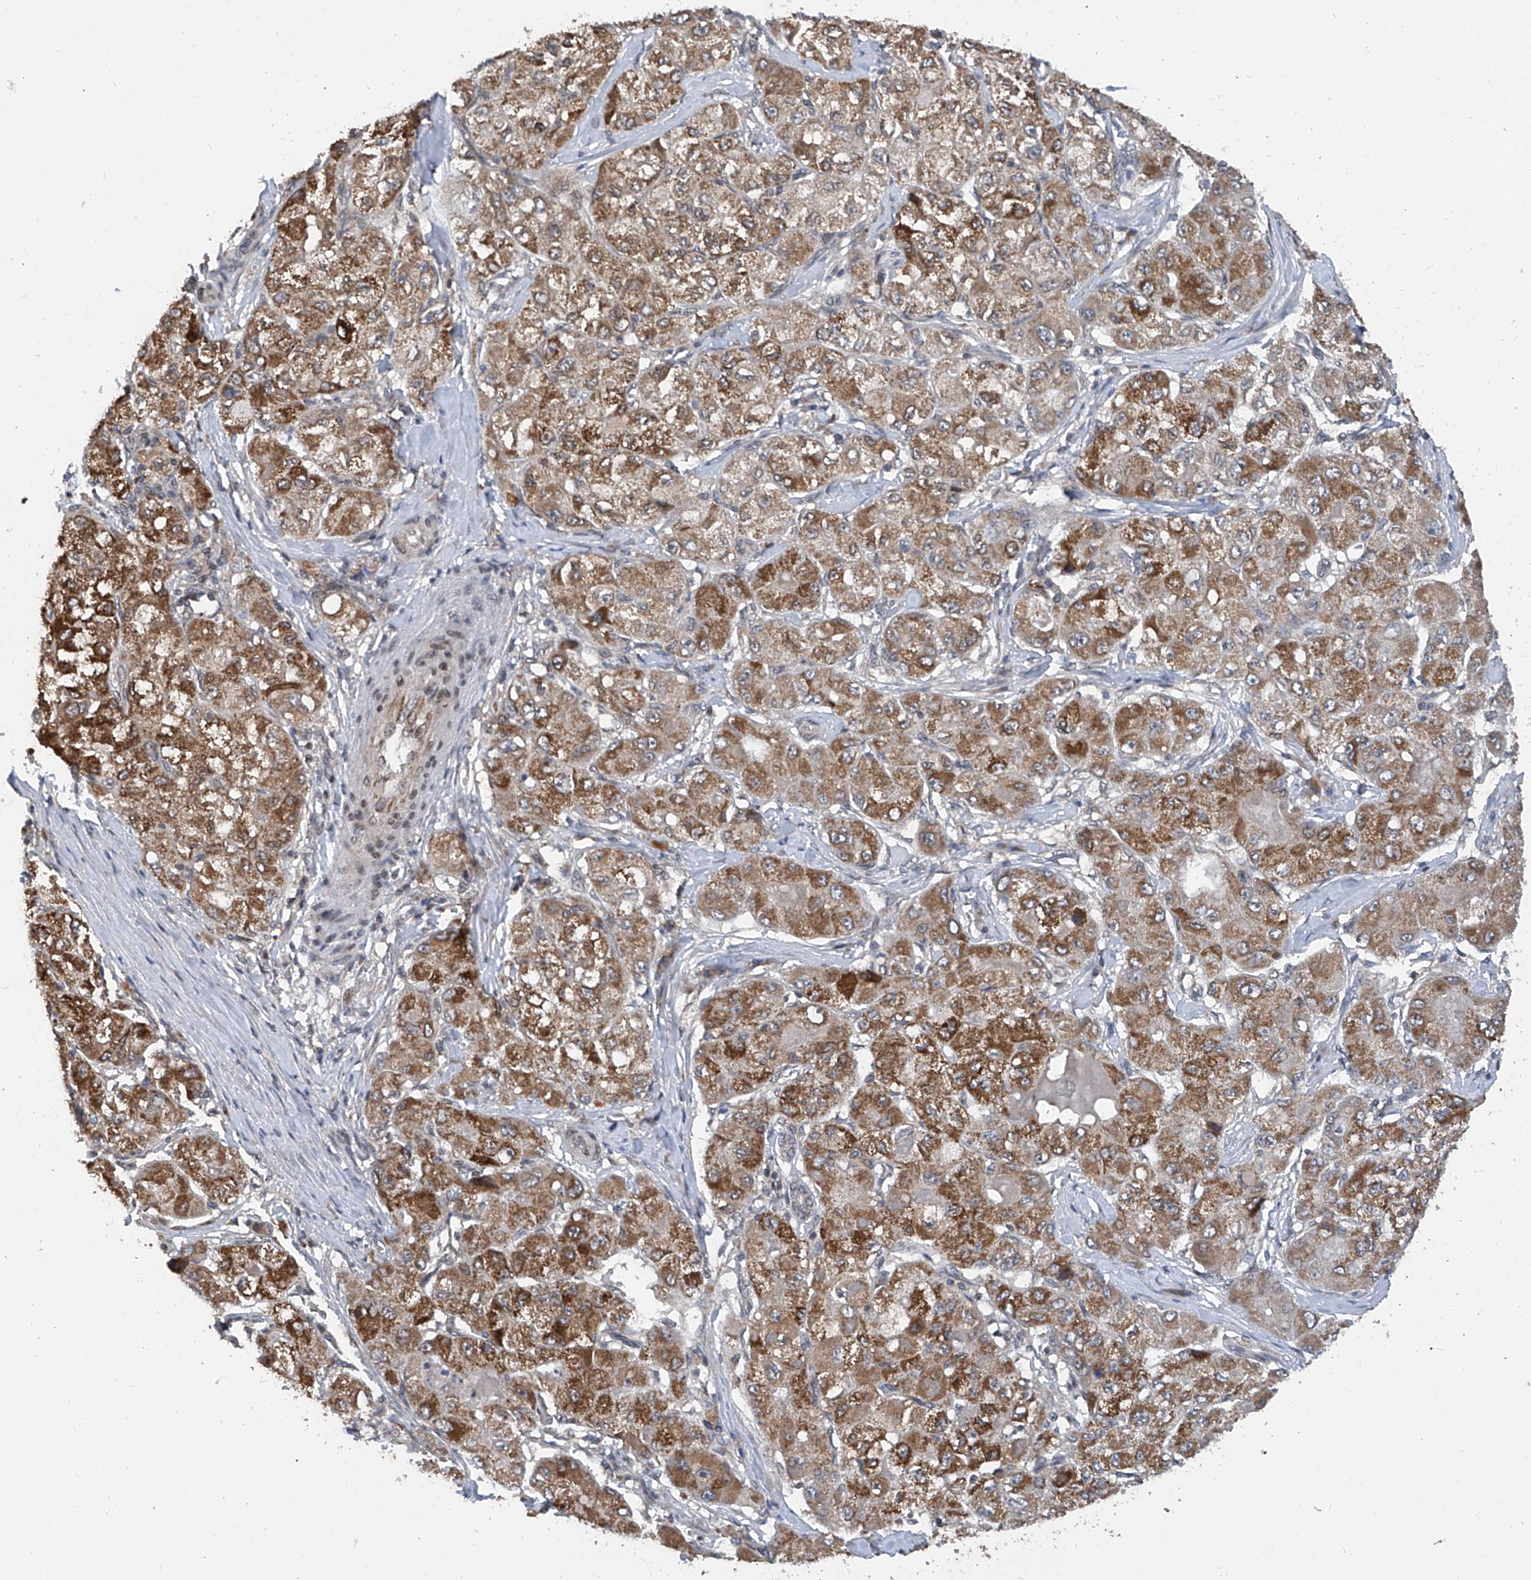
{"staining": {"intensity": "strong", "quantity": ">75%", "location": "cytoplasmic/membranous"}, "tissue": "liver cancer", "cell_type": "Tumor cells", "image_type": "cancer", "snomed": [{"axis": "morphology", "description": "Carcinoma, Hepatocellular, NOS"}, {"axis": "topography", "description": "Liver"}], "caption": "A high amount of strong cytoplasmic/membranous positivity is identified in approximately >75% of tumor cells in liver cancer (hepatocellular carcinoma) tissue. The staining is performed using DAB brown chromogen to label protein expression. The nuclei are counter-stained blue using hematoxylin.", "gene": "BCKDHB", "patient": {"sex": "male", "age": 80}}